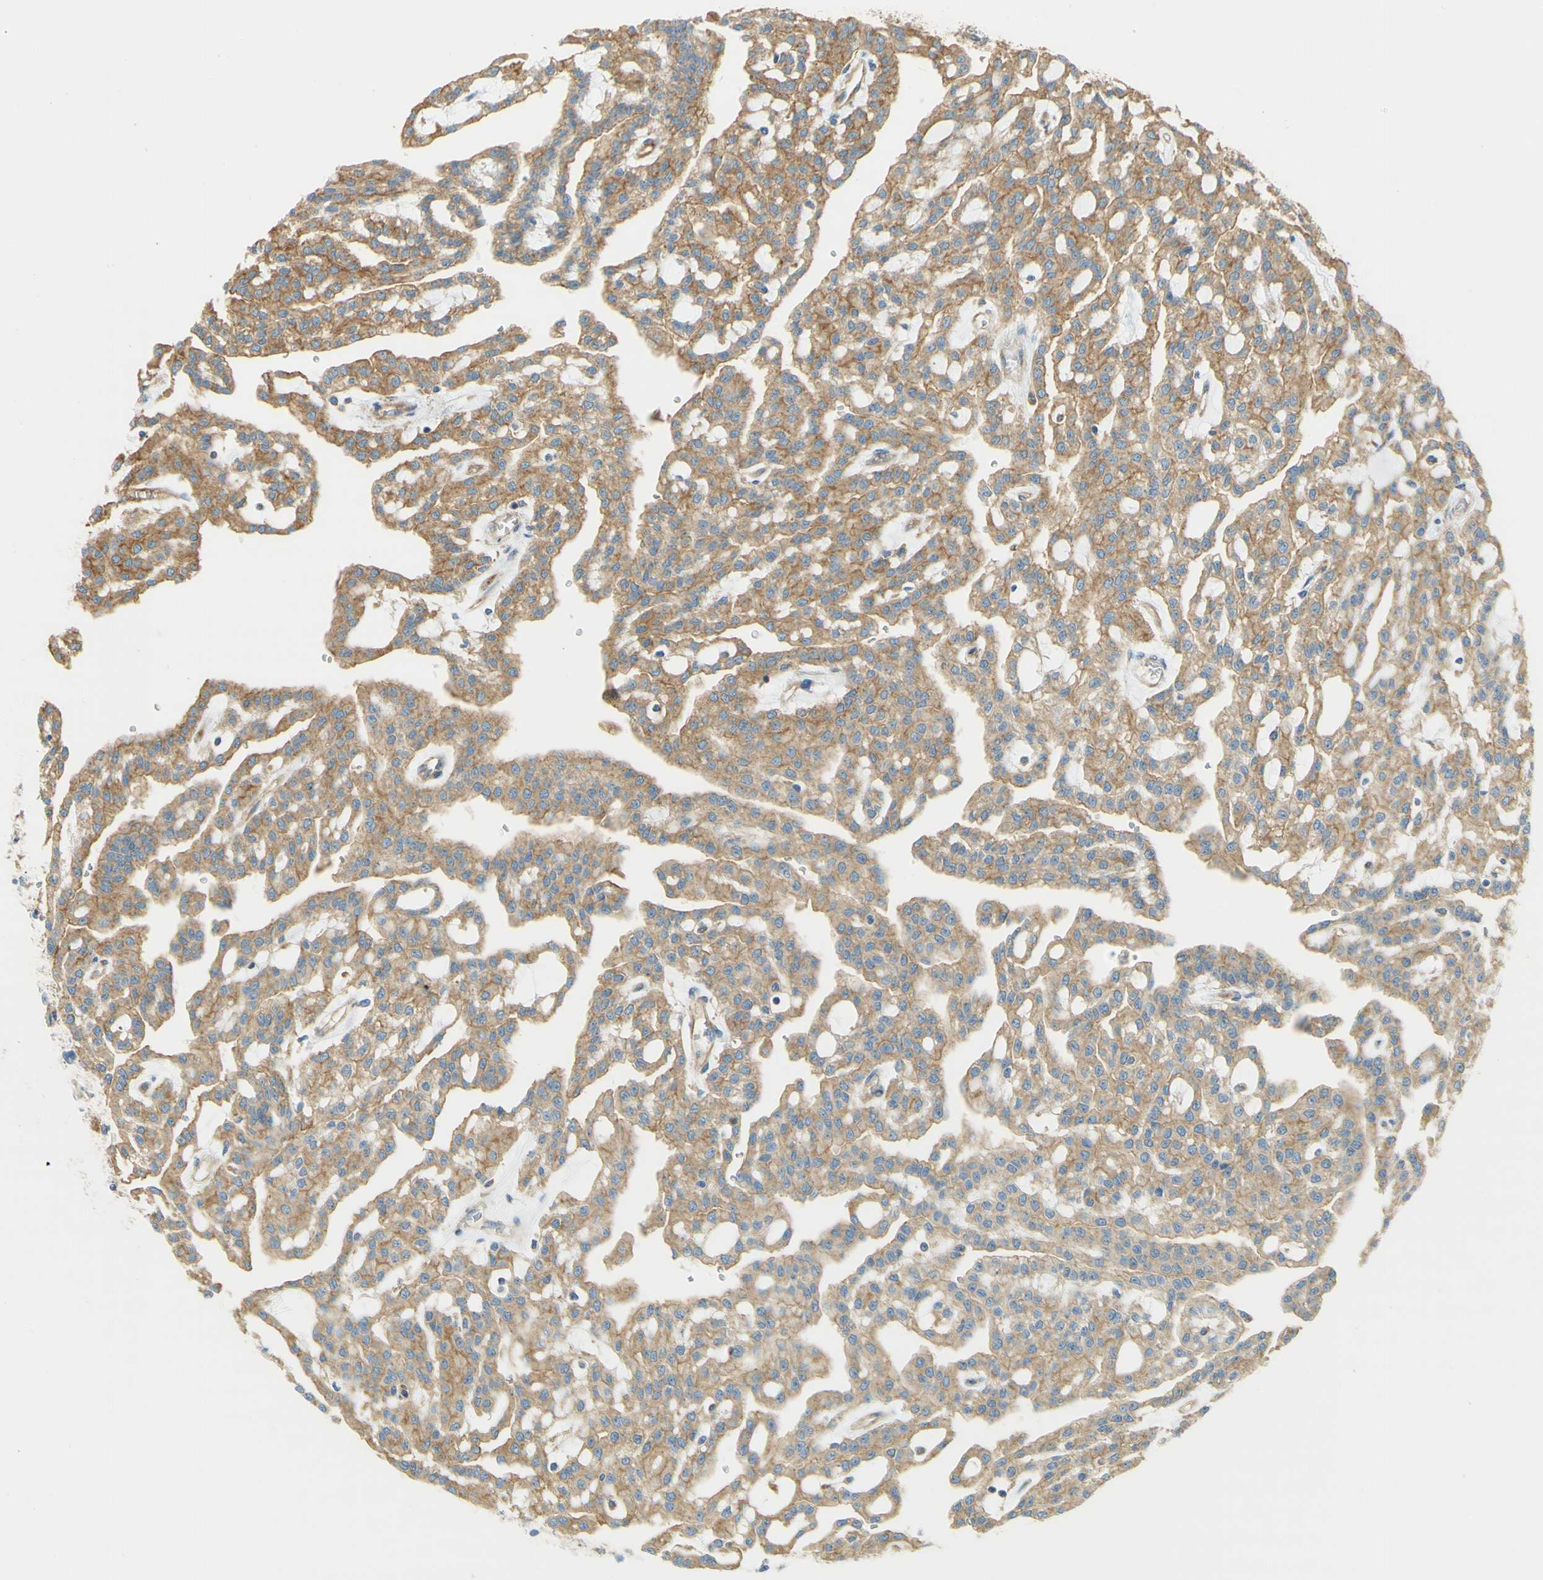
{"staining": {"intensity": "weak", "quantity": ">75%", "location": "cytoplasmic/membranous"}, "tissue": "renal cancer", "cell_type": "Tumor cells", "image_type": "cancer", "snomed": [{"axis": "morphology", "description": "Adenocarcinoma, NOS"}, {"axis": "topography", "description": "Kidney"}], "caption": "Brown immunohistochemical staining in adenocarcinoma (renal) reveals weak cytoplasmic/membranous staining in approximately >75% of tumor cells.", "gene": "CLTC", "patient": {"sex": "male", "age": 63}}